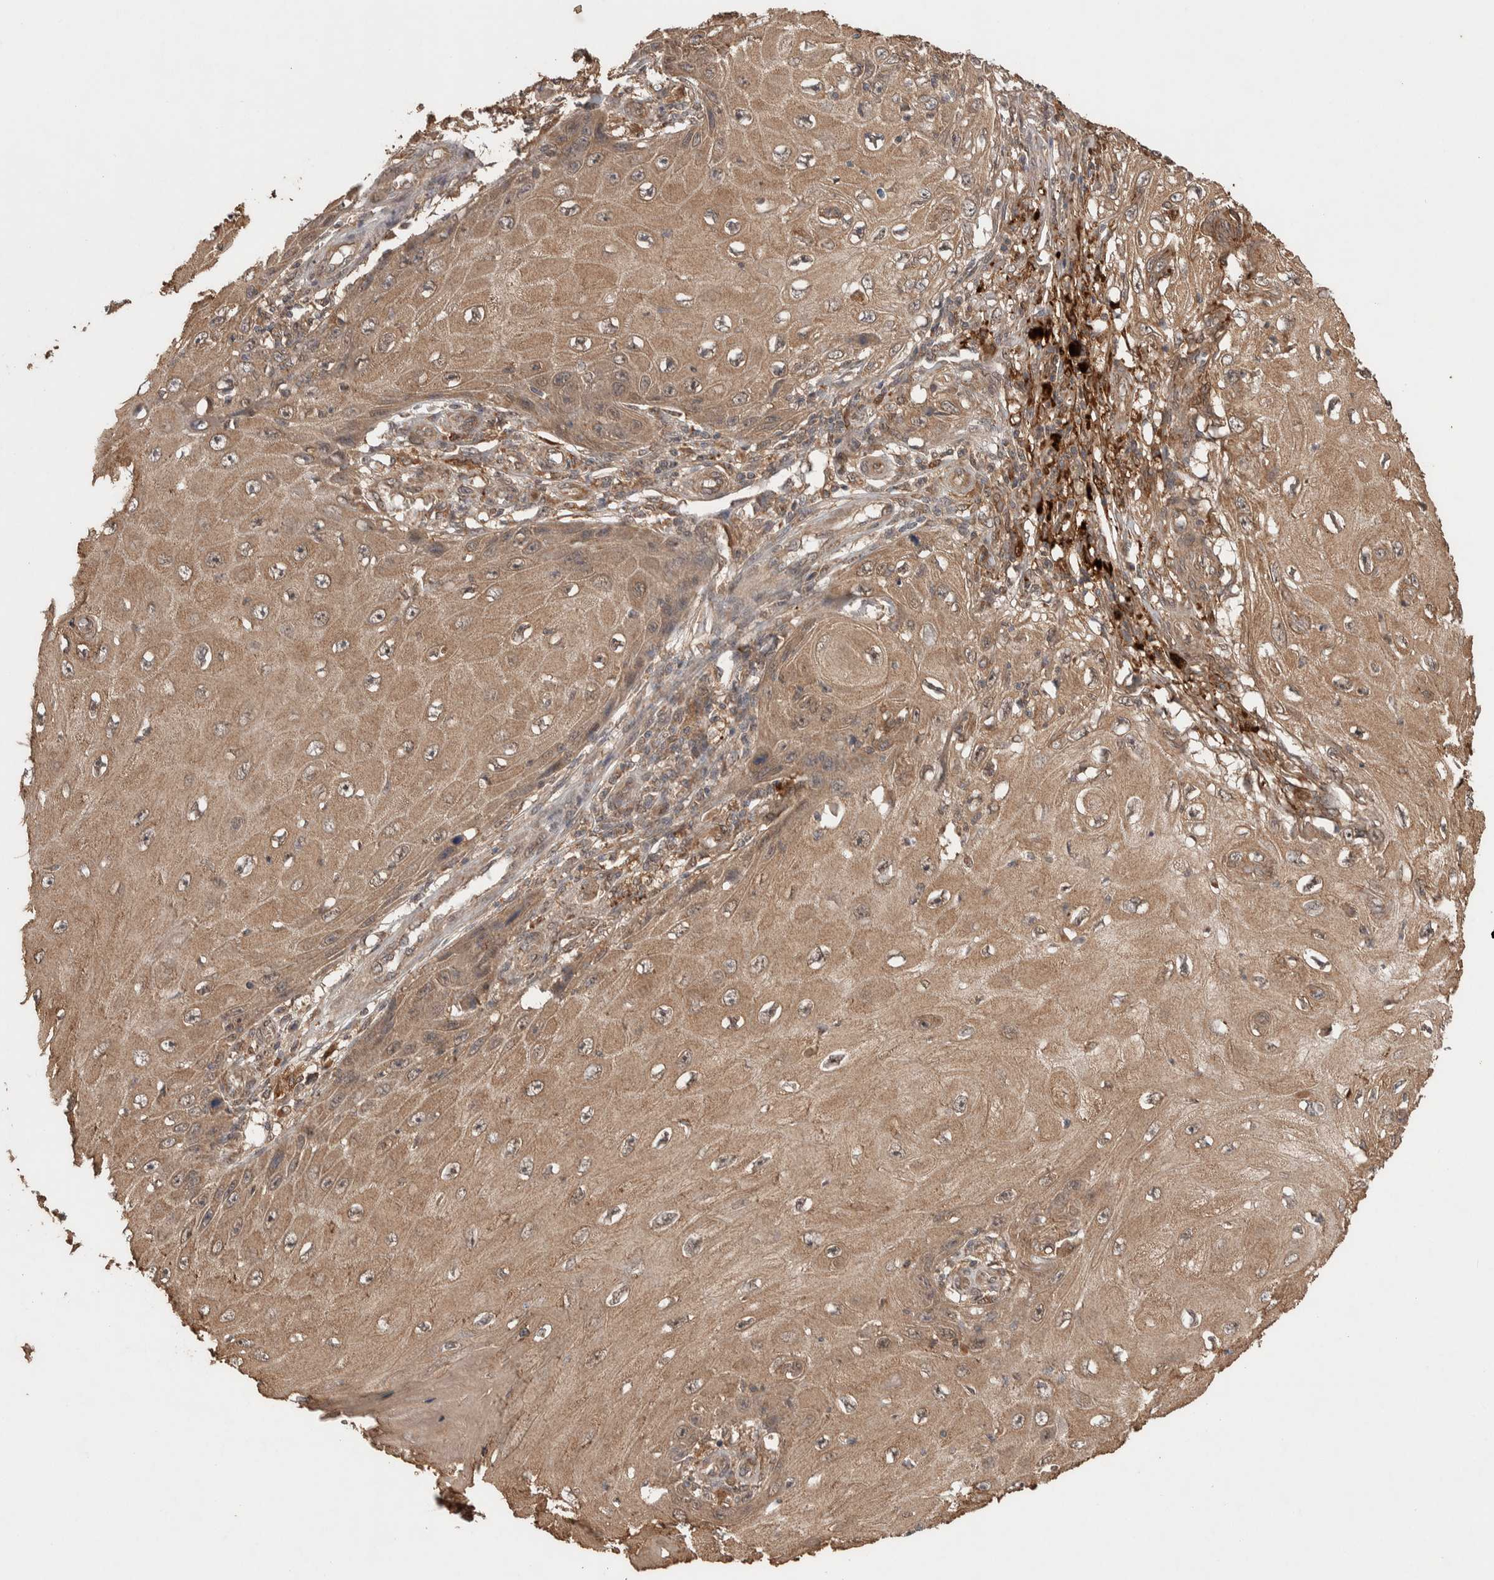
{"staining": {"intensity": "moderate", "quantity": ">75%", "location": "cytoplasmic/membranous"}, "tissue": "skin cancer", "cell_type": "Tumor cells", "image_type": "cancer", "snomed": [{"axis": "morphology", "description": "Squamous cell carcinoma, NOS"}, {"axis": "topography", "description": "Skin"}], "caption": "A medium amount of moderate cytoplasmic/membranous staining is present in approximately >75% of tumor cells in skin squamous cell carcinoma tissue.", "gene": "KCNJ5", "patient": {"sex": "female", "age": 73}}